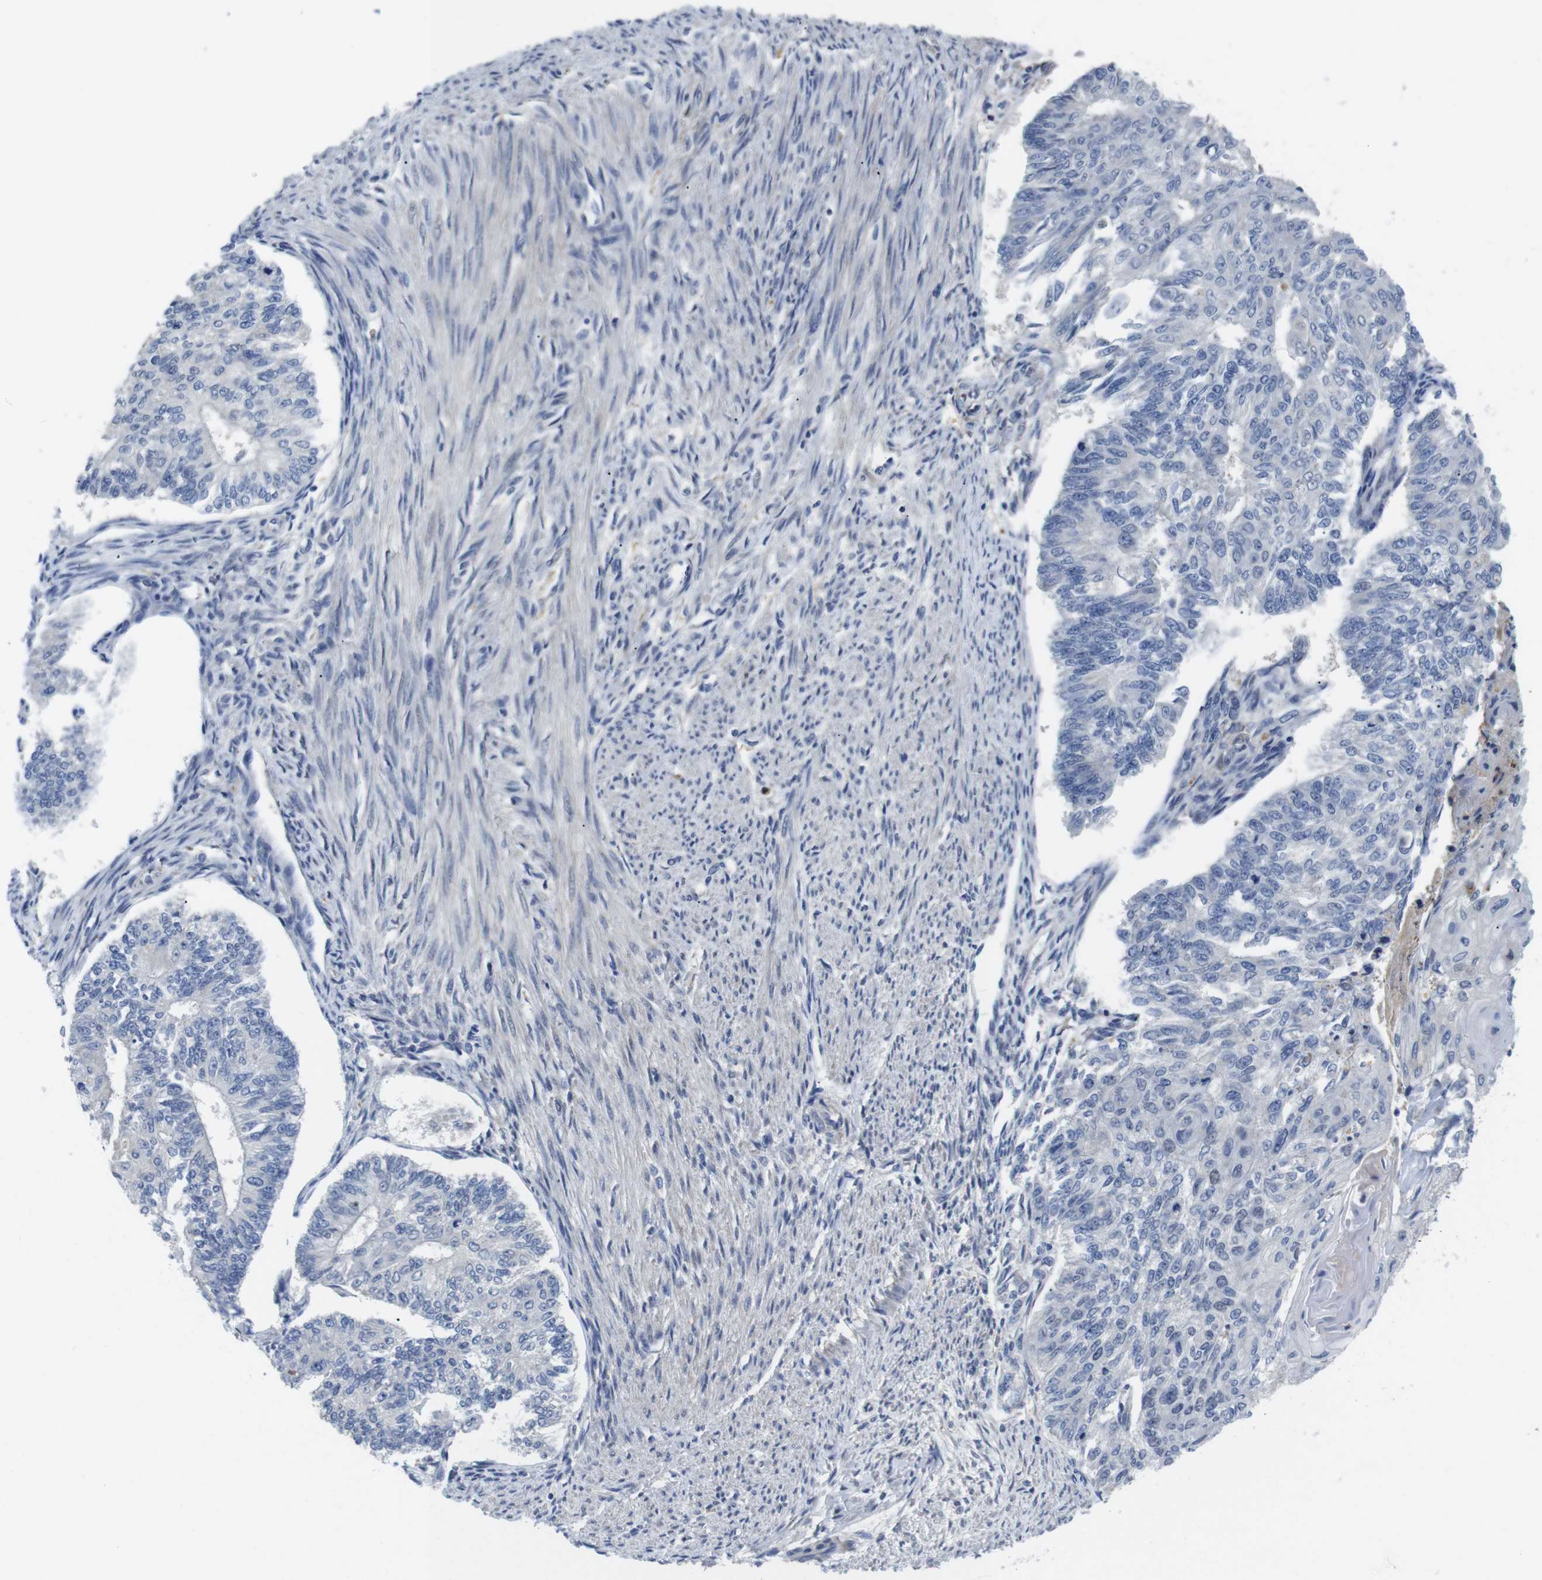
{"staining": {"intensity": "negative", "quantity": "none", "location": "none"}, "tissue": "endometrial cancer", "cell_type": "Tumor cells", "image_type": "cancer", "snomed": [{"axis": "morphology", "description": "Adenocarcinoma, NOS"}, {"axis": "topography", "description": "Endometrium"}], "caption": "Immunohistochemistry (IHC) micrograph of neoplastic tissue: human adenocarcinoma (endometrial) stained with DAB displays no significant protein expression in tumor cells.", "gene": "FNTA", "patient": {"sex": "female", "age": 32}}